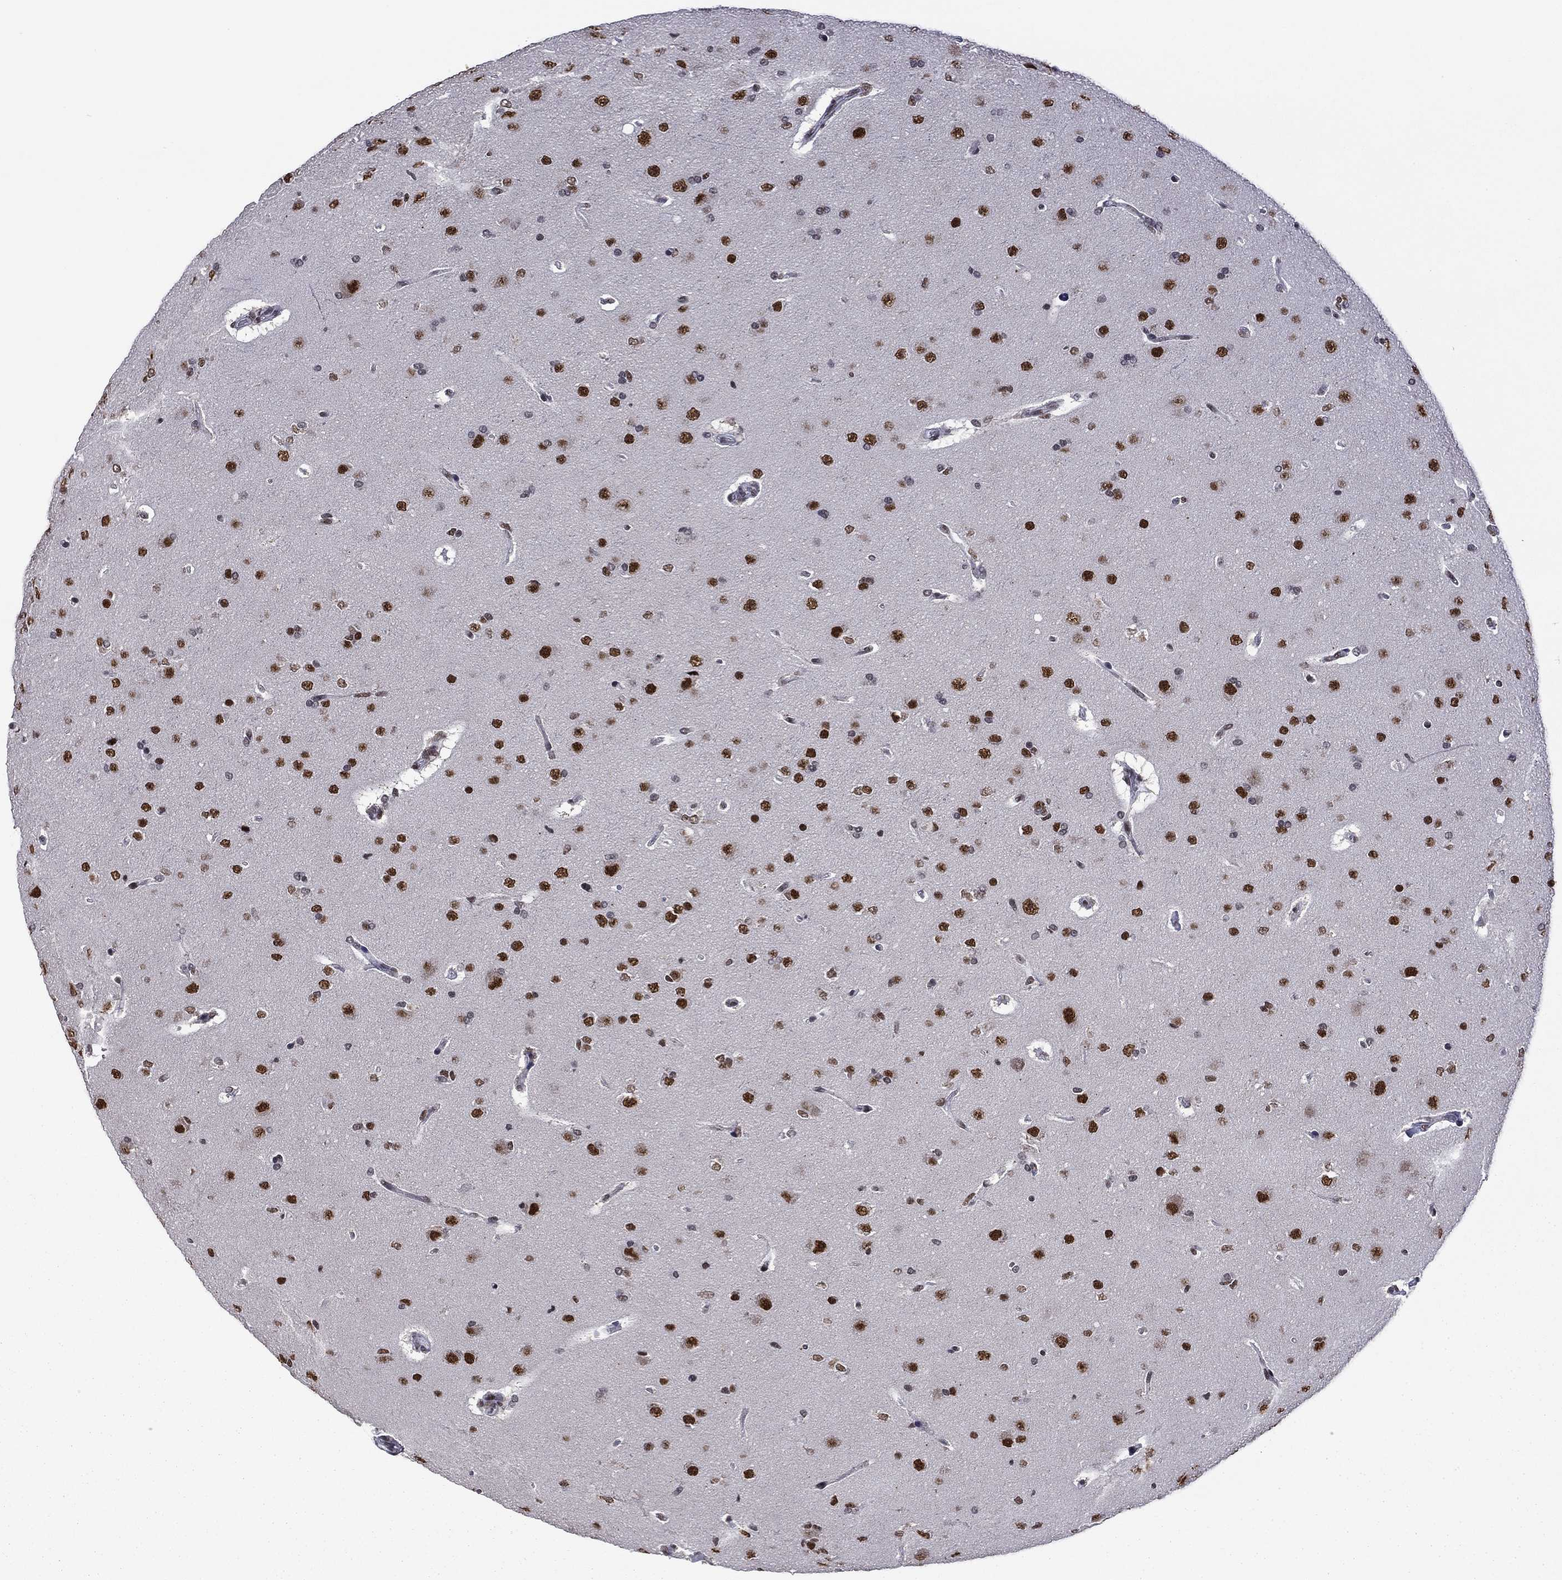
{"staining": {"intensity": "strong", "quantity": ">75%", "location": "nuclear"}, "tissue": "glioma", "cell_type": "Tumor cells", "image_type": "cancer", "snomed": [{"axis": "morphology", "description": "Glioma, malignant, NOS"}, {"axis": "topography", "description": "Cerebral cortex"}], "caption": "Strong nuclear protein expression is seen in approximately >75% of tumor cells in glioma.", "gene": "ETV5", "patient": {"sex": "male", "age": 58}}